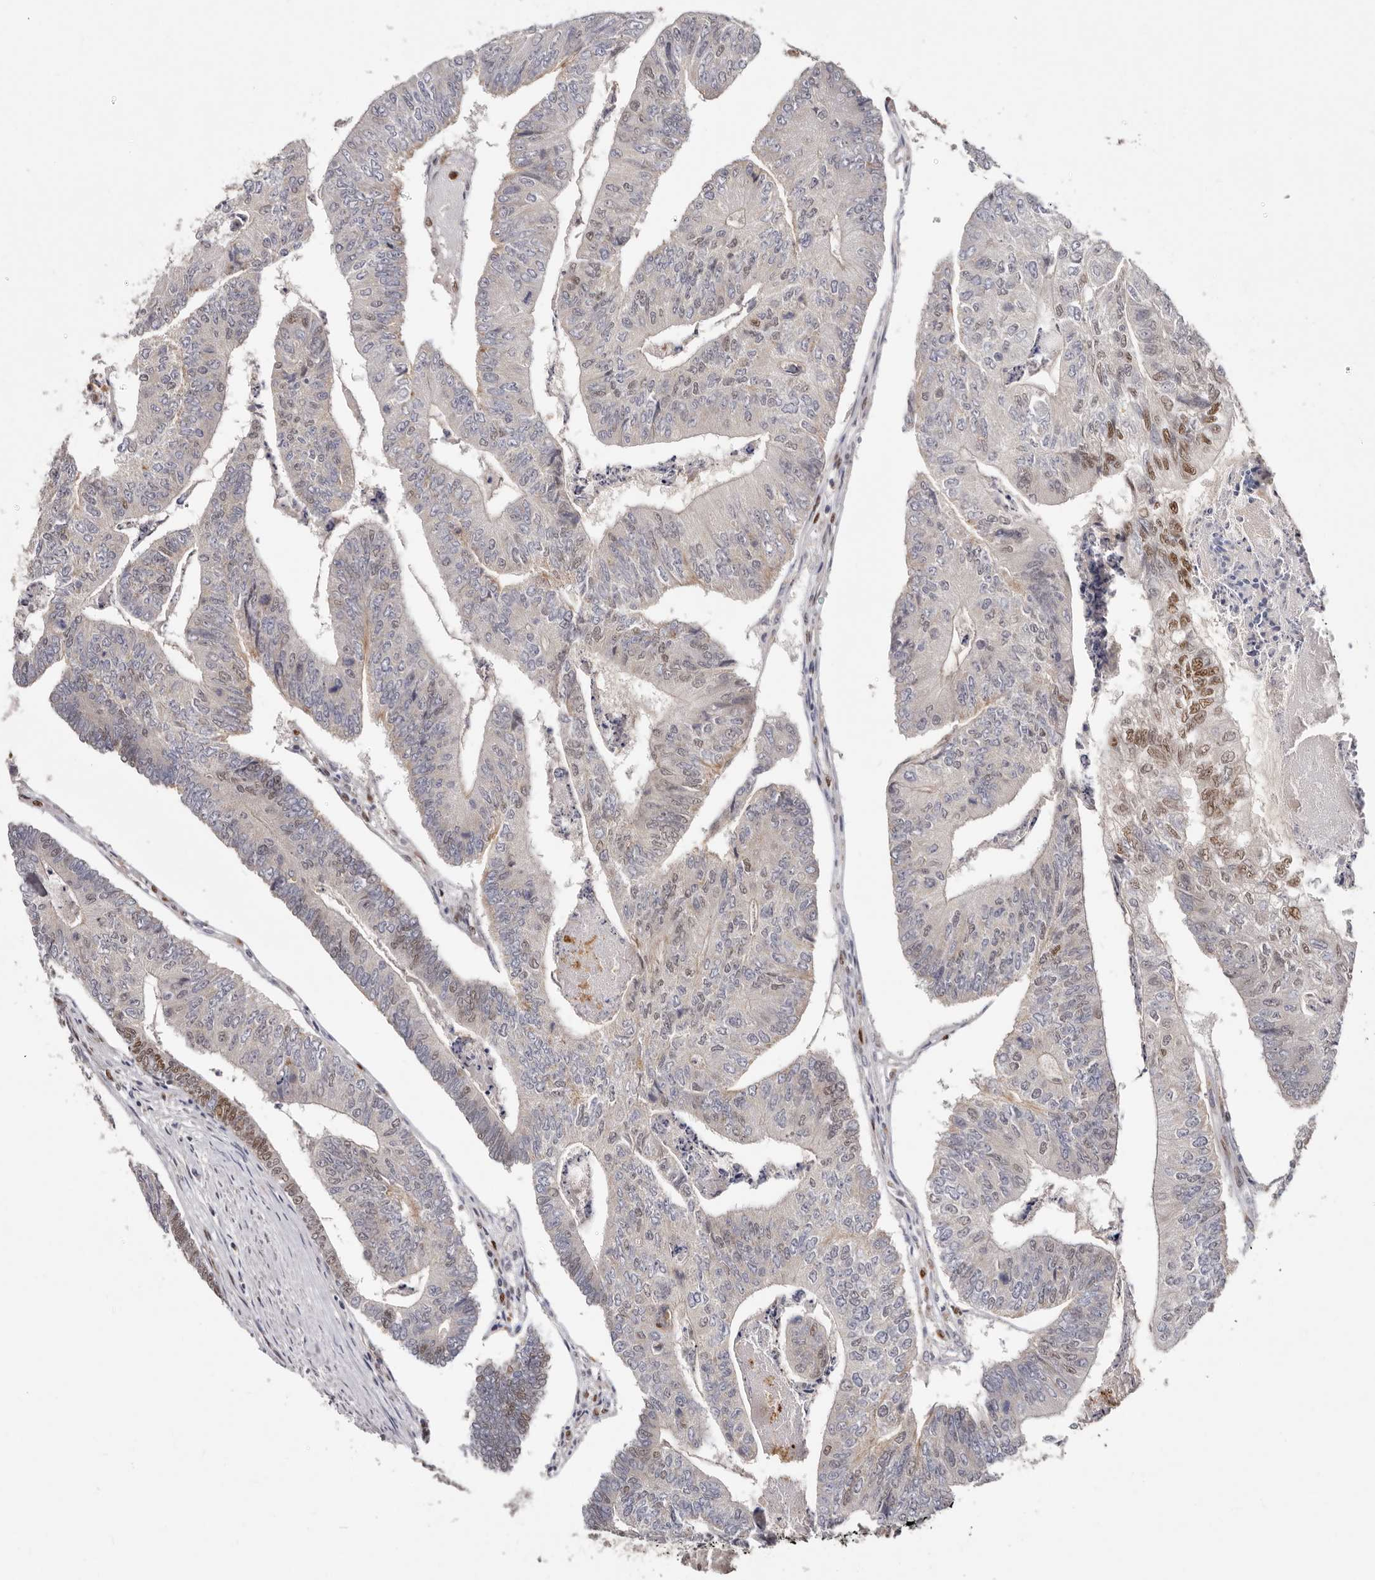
{"staining": {"intensity": "moderate", "quantity": "<25%", "location": "nuclear"}, "tissue": "colorectal cancer", "cell_type": "Tumor cells", "image_type": "cancer", "snomed": [{"axis": "morphology", "description": "Adenocarcinoma, NOS"}, {"axis": "topography", "description": "Colon"}], "caption": "Immunohistochemistry (IHC) histopathology image of neoplastic tissue: colorectal cancer (adenocarcinoma) stained using IHC reveals low levels of moderate protein expression localized specifically in the nuclear of tumor cells, appearing as a nuclear brown color.", "gene": "SMAD7", "patient": {"sex": "female", "age": 67}}